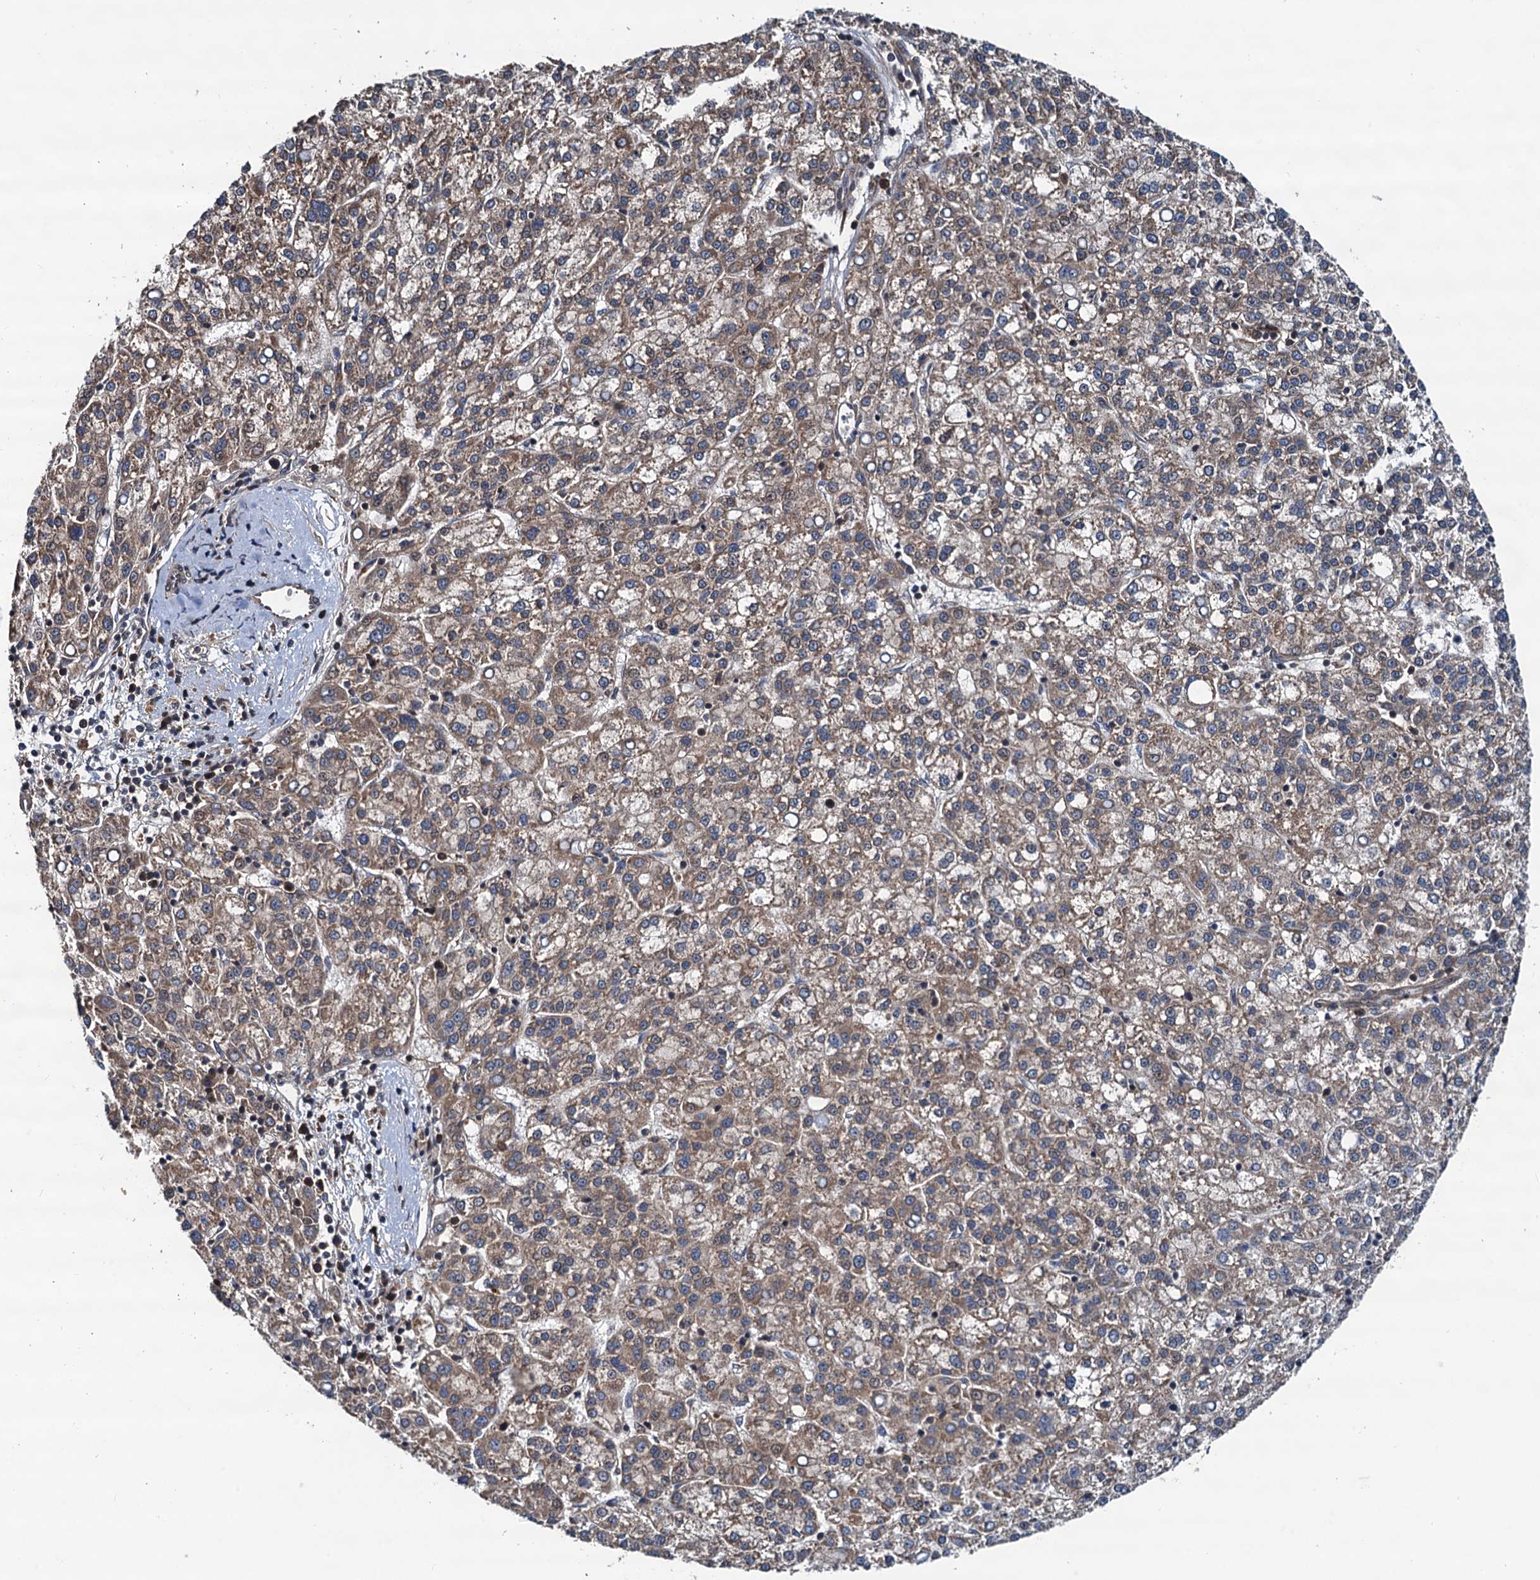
{"staining": {"intensity": "moderate", "quantity": ">75%", "location": "cytoplasmic/membranous"}, "tissue": "liver cancer", "cell_type": "Tumor cells", "image_type": "cancer", "snomed": [{"axis": "morphology", "description": "Carcinoma, Hepatocellular, NOS"}, {"axis": "topography", "description": "Liver"}], "caption": "IHC image of neoplastic tissue: liver hepatocellular carcinoma stained using immunohistochemistry reveals medium levels of moderate protein expression localized specifically in the cytoplasmic/membranous of tumor cells, appearing as a cytoplasmic/membranous brown color.", "gene": "AAGAB", "patient": {"sex": "female", "age": 58}}